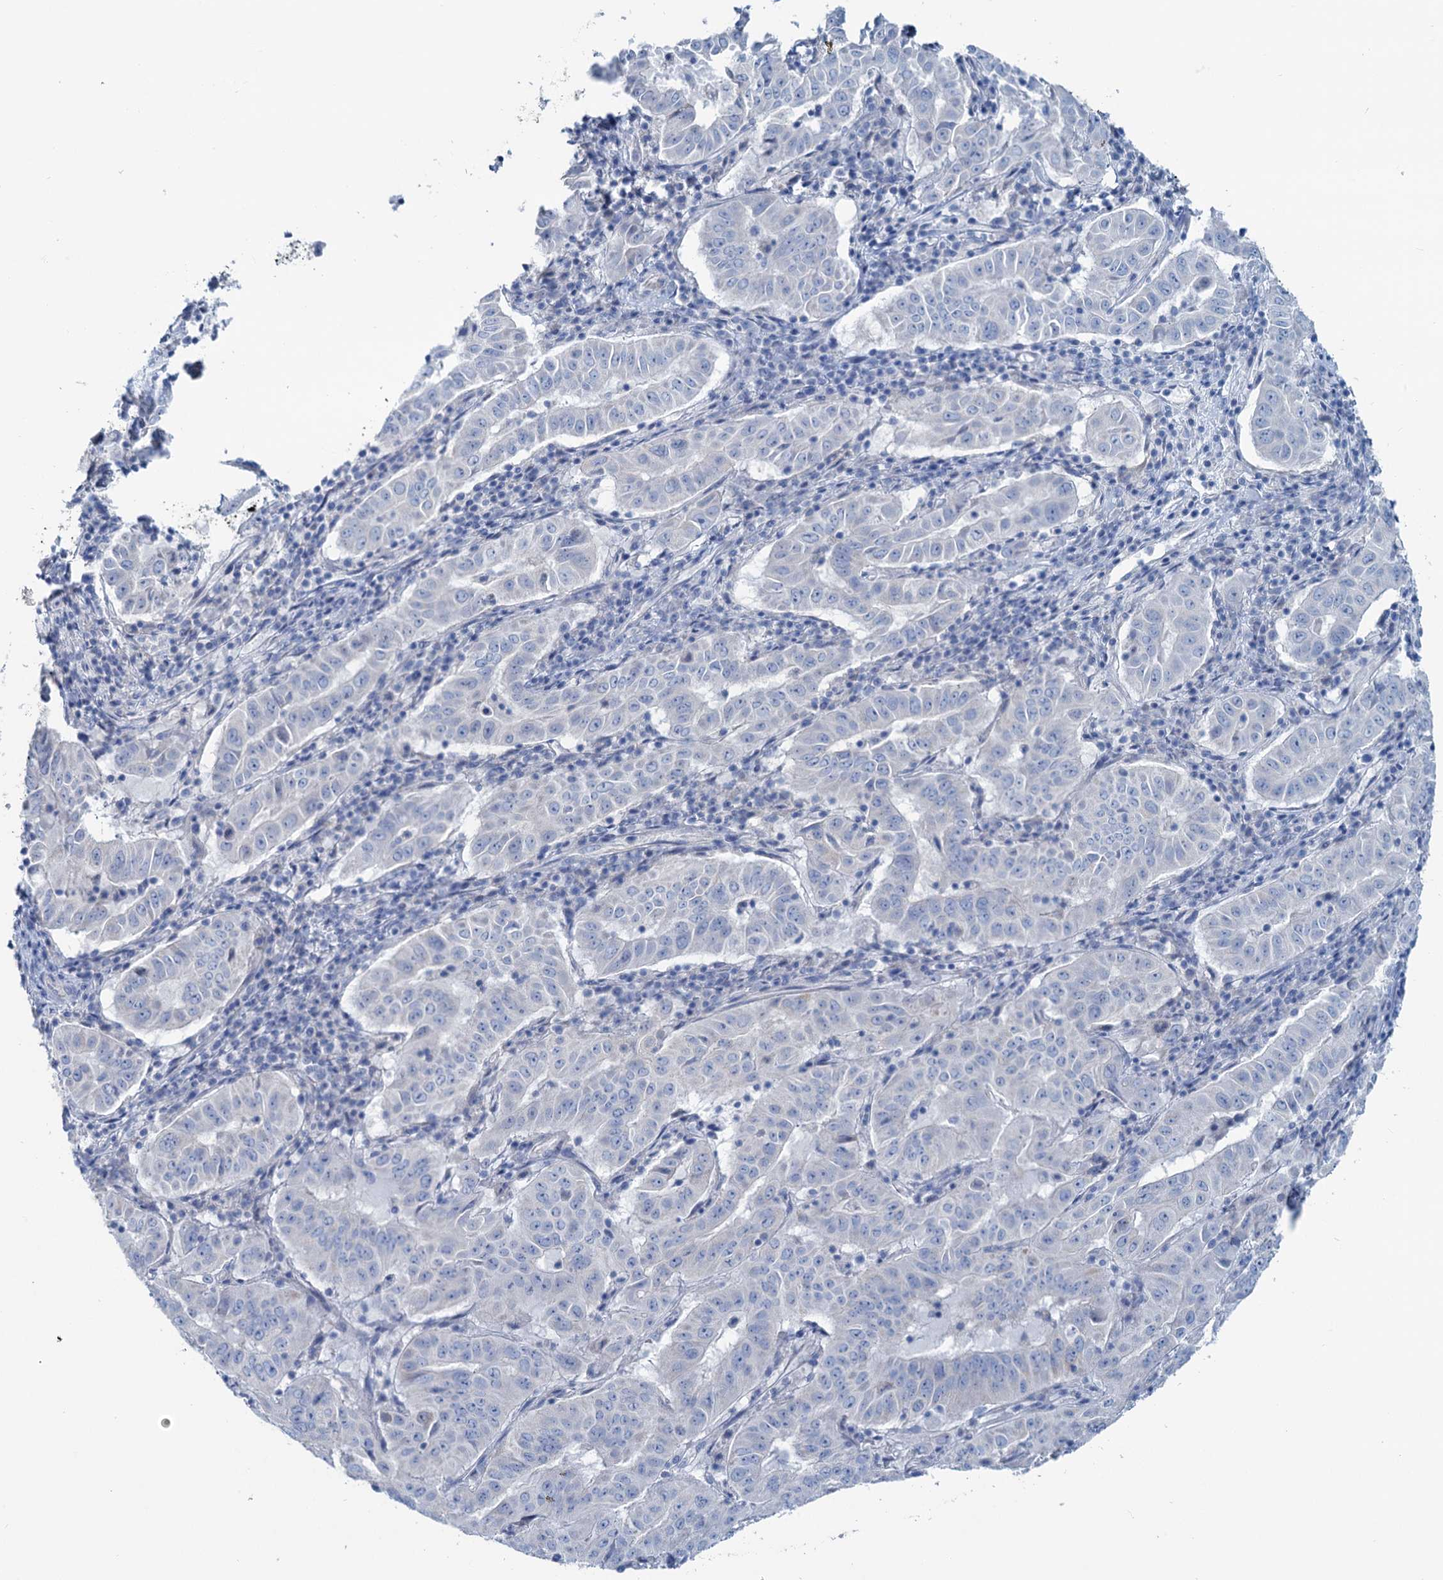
{"staining": {"intensity": "negative", "quantity": "none", "location": "none"}, "tissue": "pancreatic cancer", "cell_type": "Tumor cells", "image_type": "cancer", "snomed": [{"axis": "morphology", "description": "Adenocarcinoma, NOS"}, {"axis": "topography", "description": "Pancreas"}], "caption": "An immunohistochemistry photomicrograph of adenocarcinoma (pancreatic) is shown. There is no staining in tumor cells of adenocarcinoma (pancreatic).", "gene": "SLC1A3", "patient": {"sex": "male", "age": 63}}